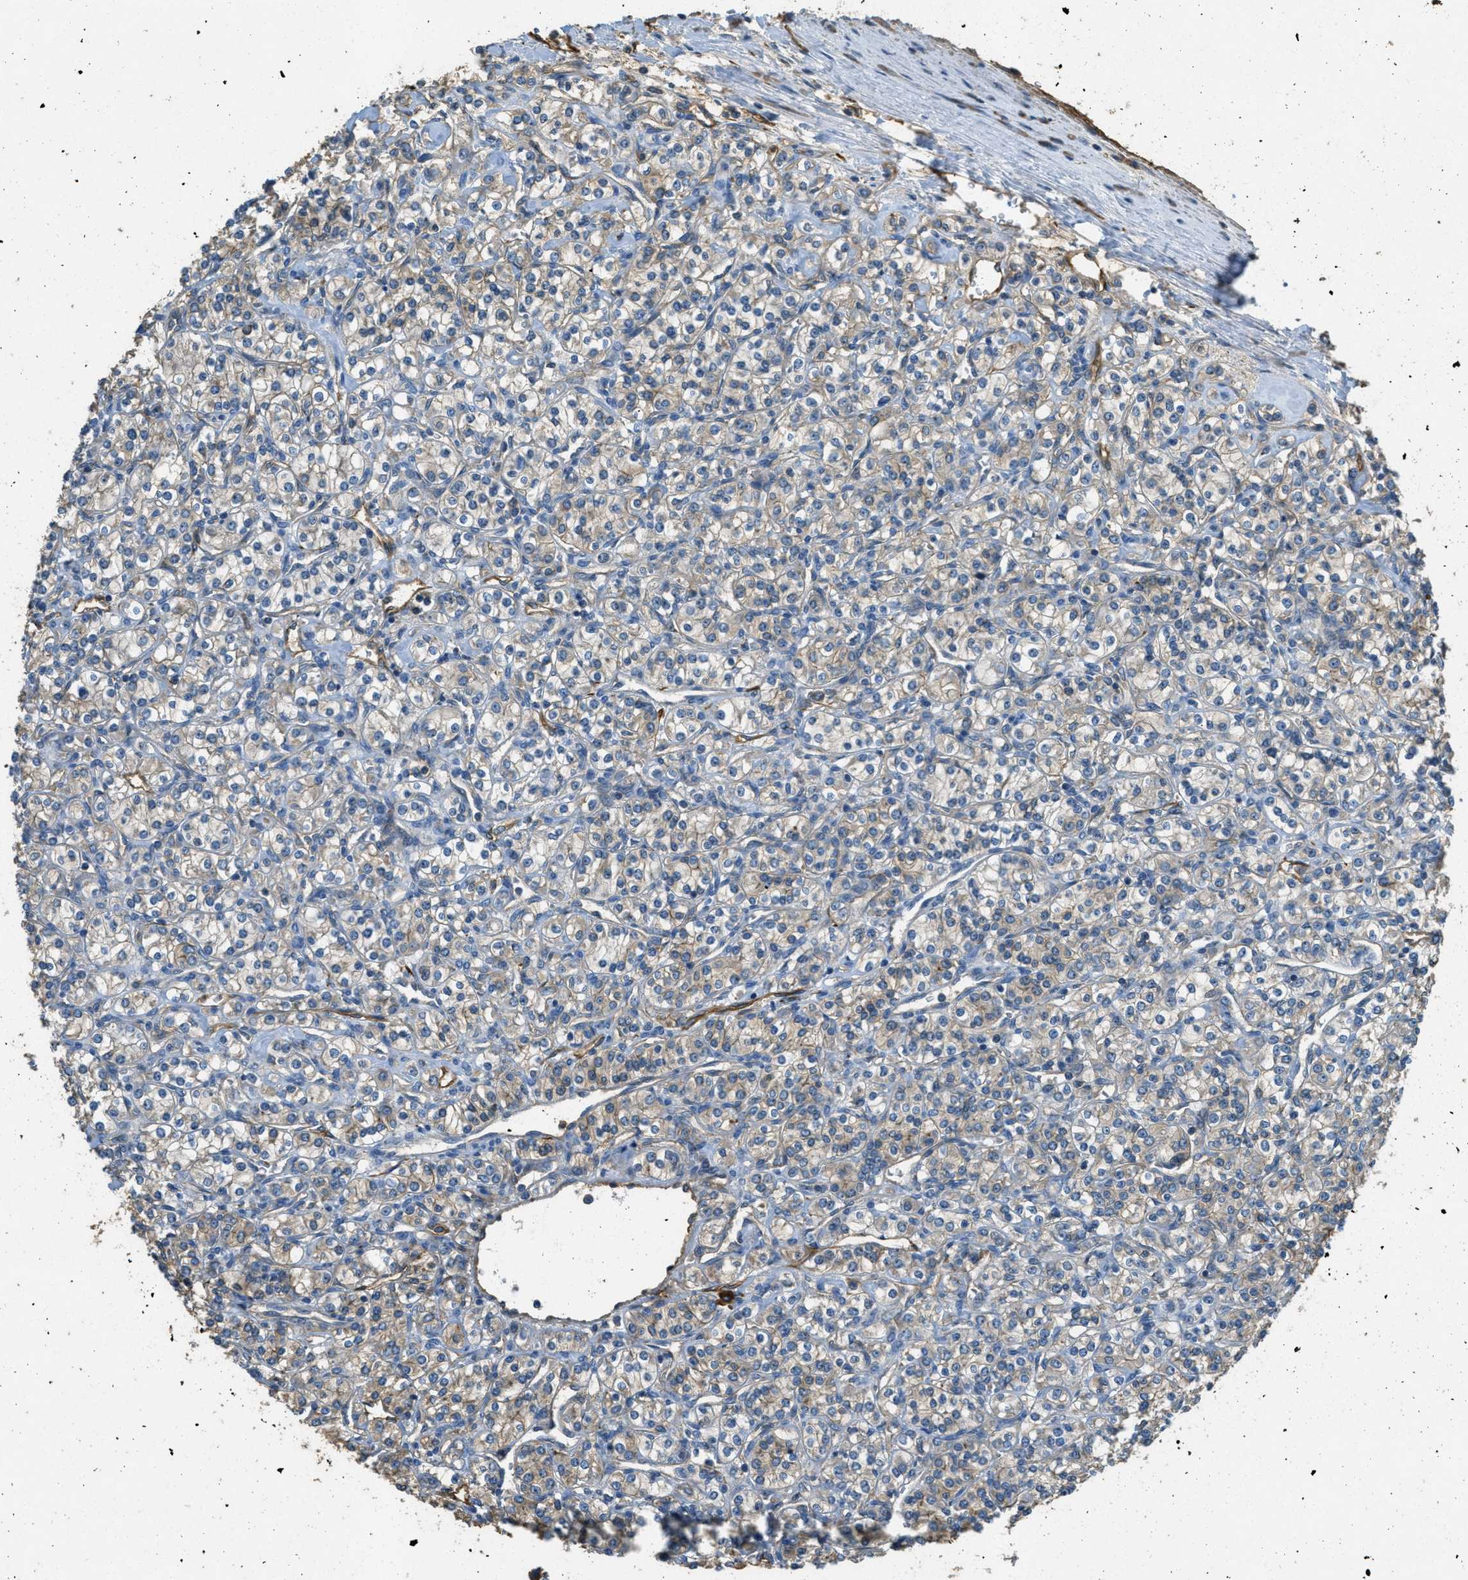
{"staining": {"intensity": "weak", "quantity": "<25%", "location": "cytoplasmic/membranous"}, "tissue": "renal cancer", "cell_type": "Tumor cells", "image_type": "cancer", "snomed": [{"axis": "morphology", "description": "Adenocarcinoma, NOS"}, {"axis": "topography", "description": "Kidney"}], "caption": "A histopathology image of human renal cancer is negative for staining in tumor cells.", "gene": "OSMR", "patient": {"sex": "male", "age": 77}}